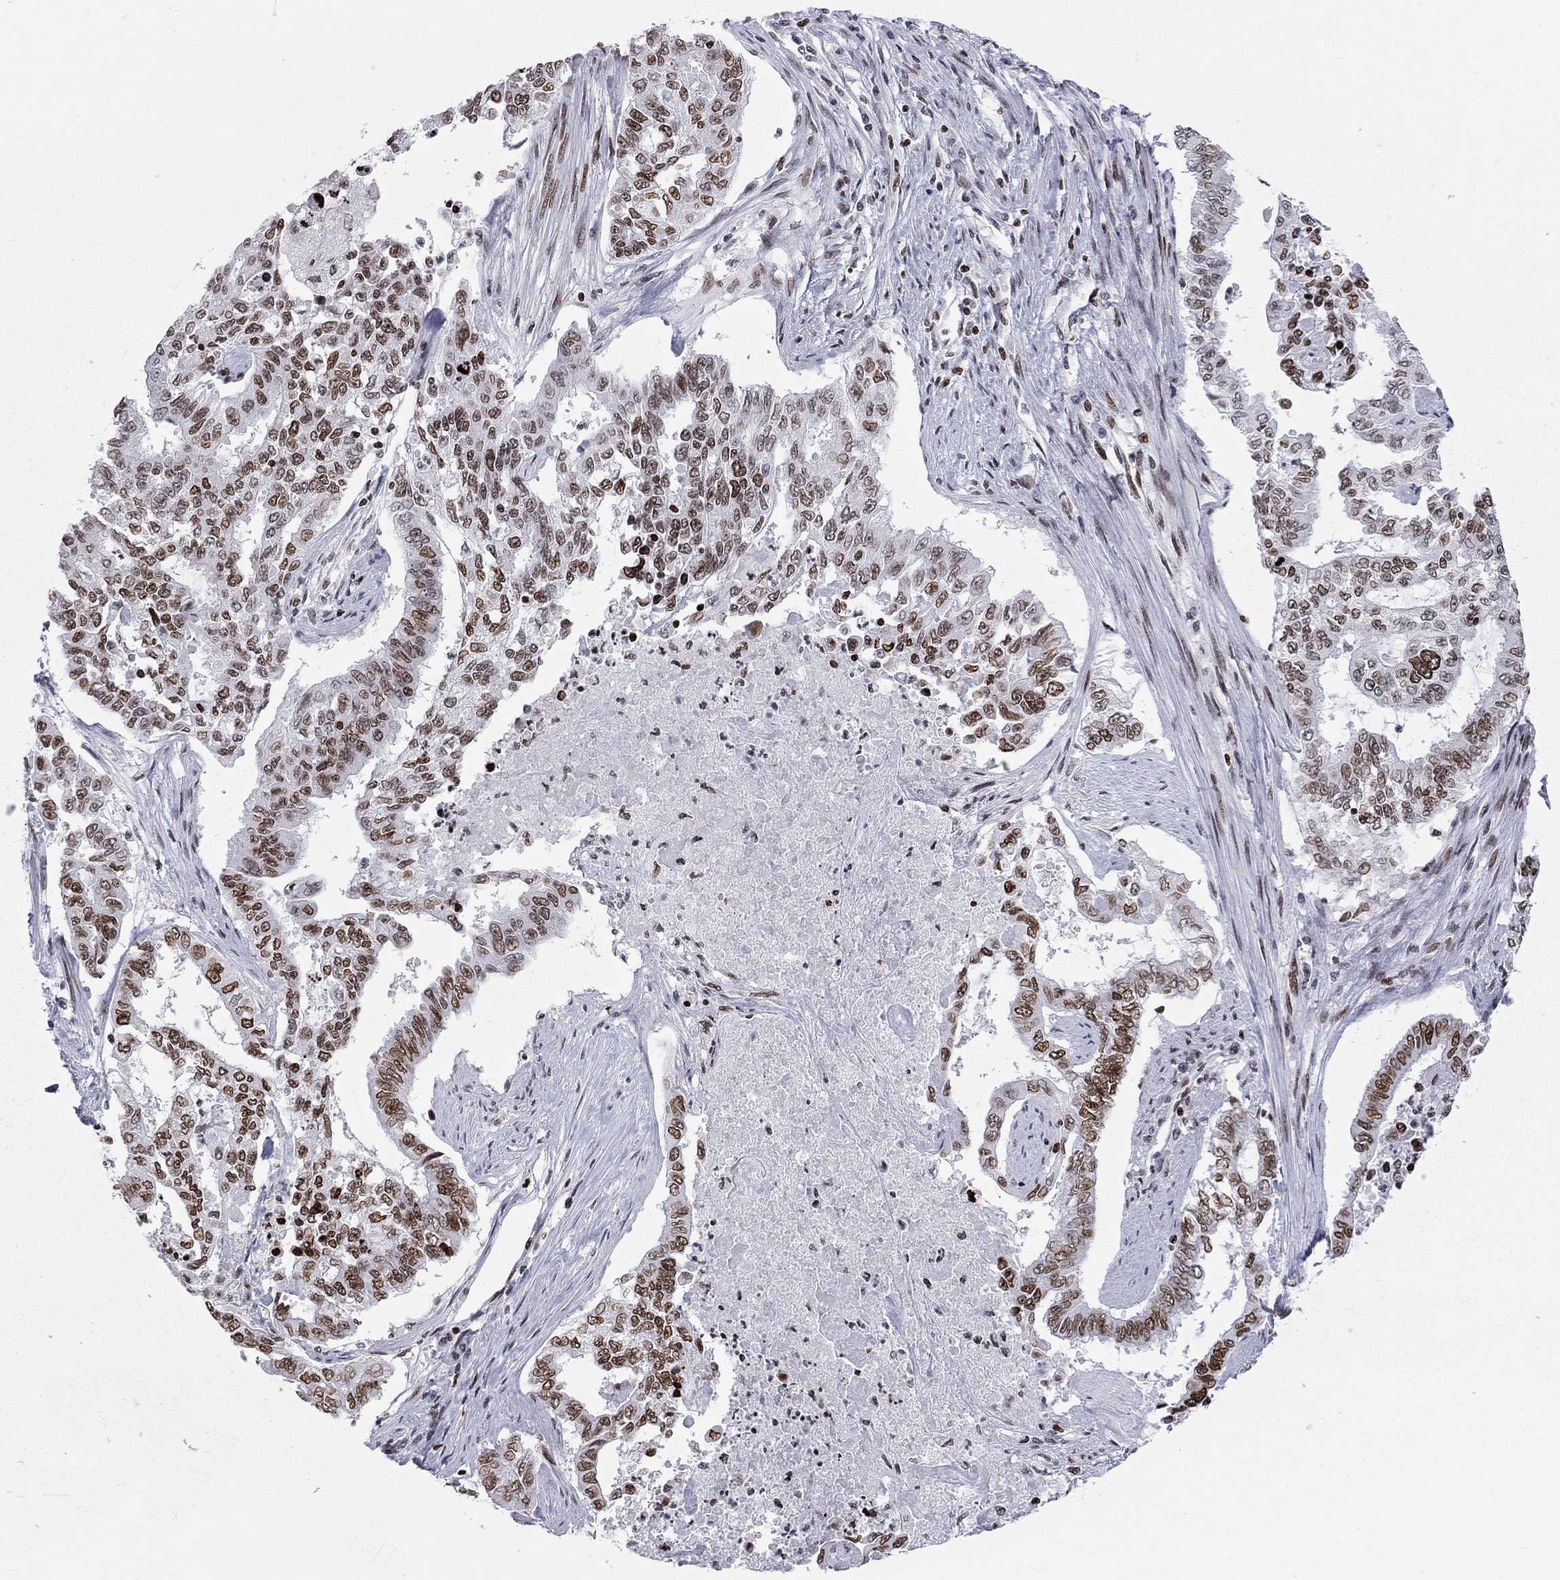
{"staining": {"intensity": "moderate", "quantity": "25%-75%", "location": "nuclear"}, "tissue": "endometrial cancer", "cell_type": "Tumor cells", "image_type": "cancer", "snomed": [{"axis": "morphology", "description": "Adenocarcinoma, NOS"}, {"axis": "topography", "description": "Uterus"}], "caption": "An IHC micrograph of tumor tissue is shown. Protein staining in brown labels moderate nuclear positivity in endometrial cancer within tumor cells.", "gene": "H2AX", "patient": {"sex": "female", "age": 59}}